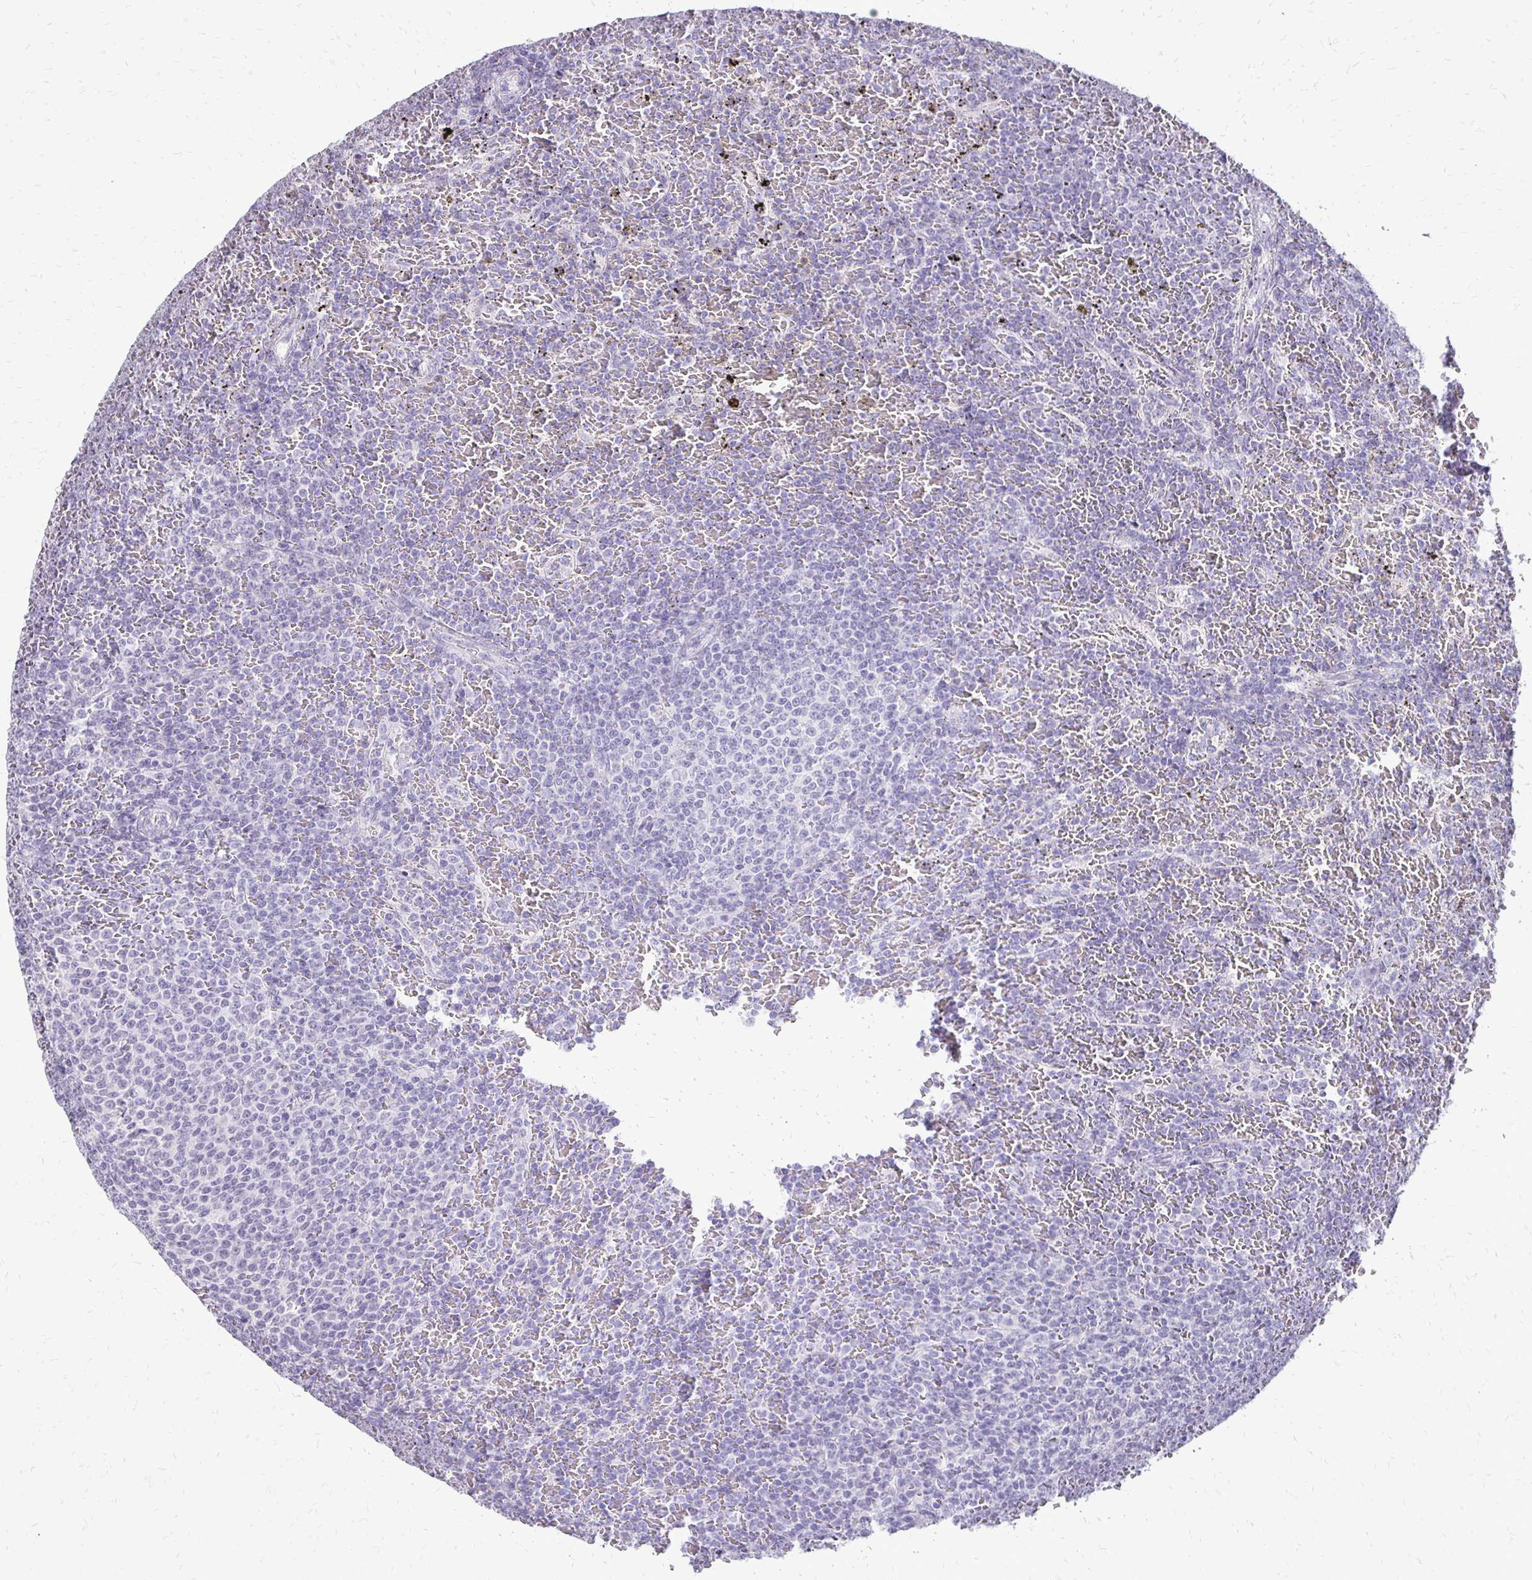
{"staining": {"intensity": "negative", "quantity": "none", "location": "none"}, "tissue": "lymphoma", "cell_type": "Tumor cells", "image_type": "cancer", "snomed": [{"axis": "morphology", "description": "Malignant lymphoma, non-Hodgkin's type, Low grade"}, {"axis": "topography", "description": "Spleen"}], "caption": "A high-resolution photomicrograph shows immunohistochemistry staining of low-grade malignant lymphoma, non-Hodgkin's type, which demonstrates no significant staining in tumor cells. The staining is performed using DAB (3,3'-diaminobenzidine) brown chromogen with nuclei counter-stained in using hematoxylin.", "gene": "ALPG", "patient": {"sex": "female", "age": 77}}